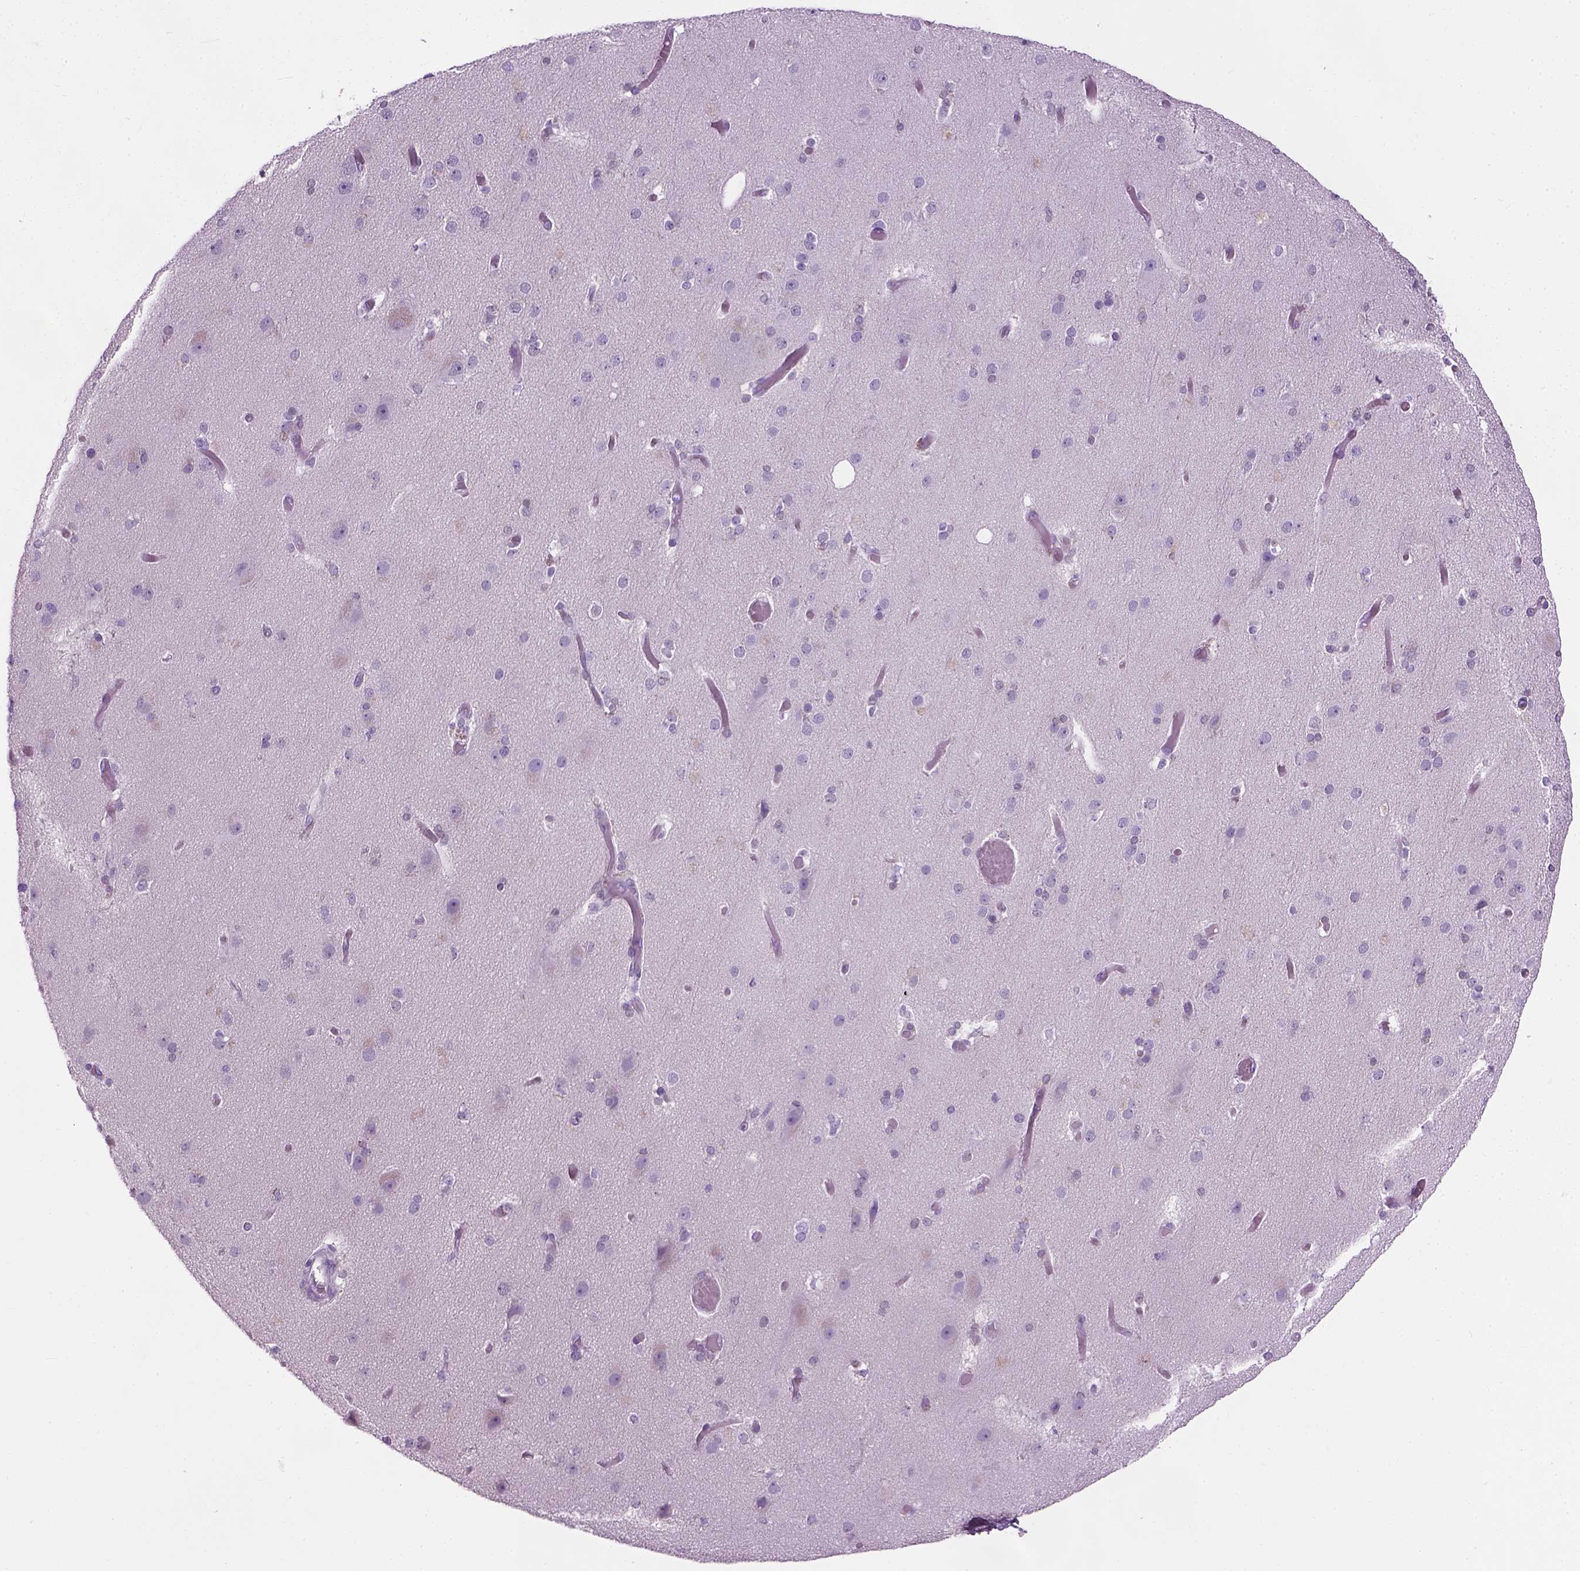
{"staining": {"intensity": "negative", "quantity": "none", "location": "none"}, "tissue": "cerebral cortex", "cell_type": "Endothelial cells", "image_type": "normal", "snomed": [{"axis": "morphology", "description": "Normal tissue, NOS"}, {"axis": "morphology", "description": "Glioma, malignant, High grade"}, {"axis": "topography", "description": "Cerebral cortex"}], "caption": "DAB (3,3'-diaminobenzidine) immunohistochemical staining of unremarkable cerebral cortex reveals no significant expression in endothelial cells. The staining was performed using DAB (3,3'-diaminobenzidine) to visualize the protein expression in brown, while the nuclei were stained in blue with hematoxylin (Magnification: 20x).", "gene": "CIBAR2", "patient": {"sex": "male", "age": 71}}